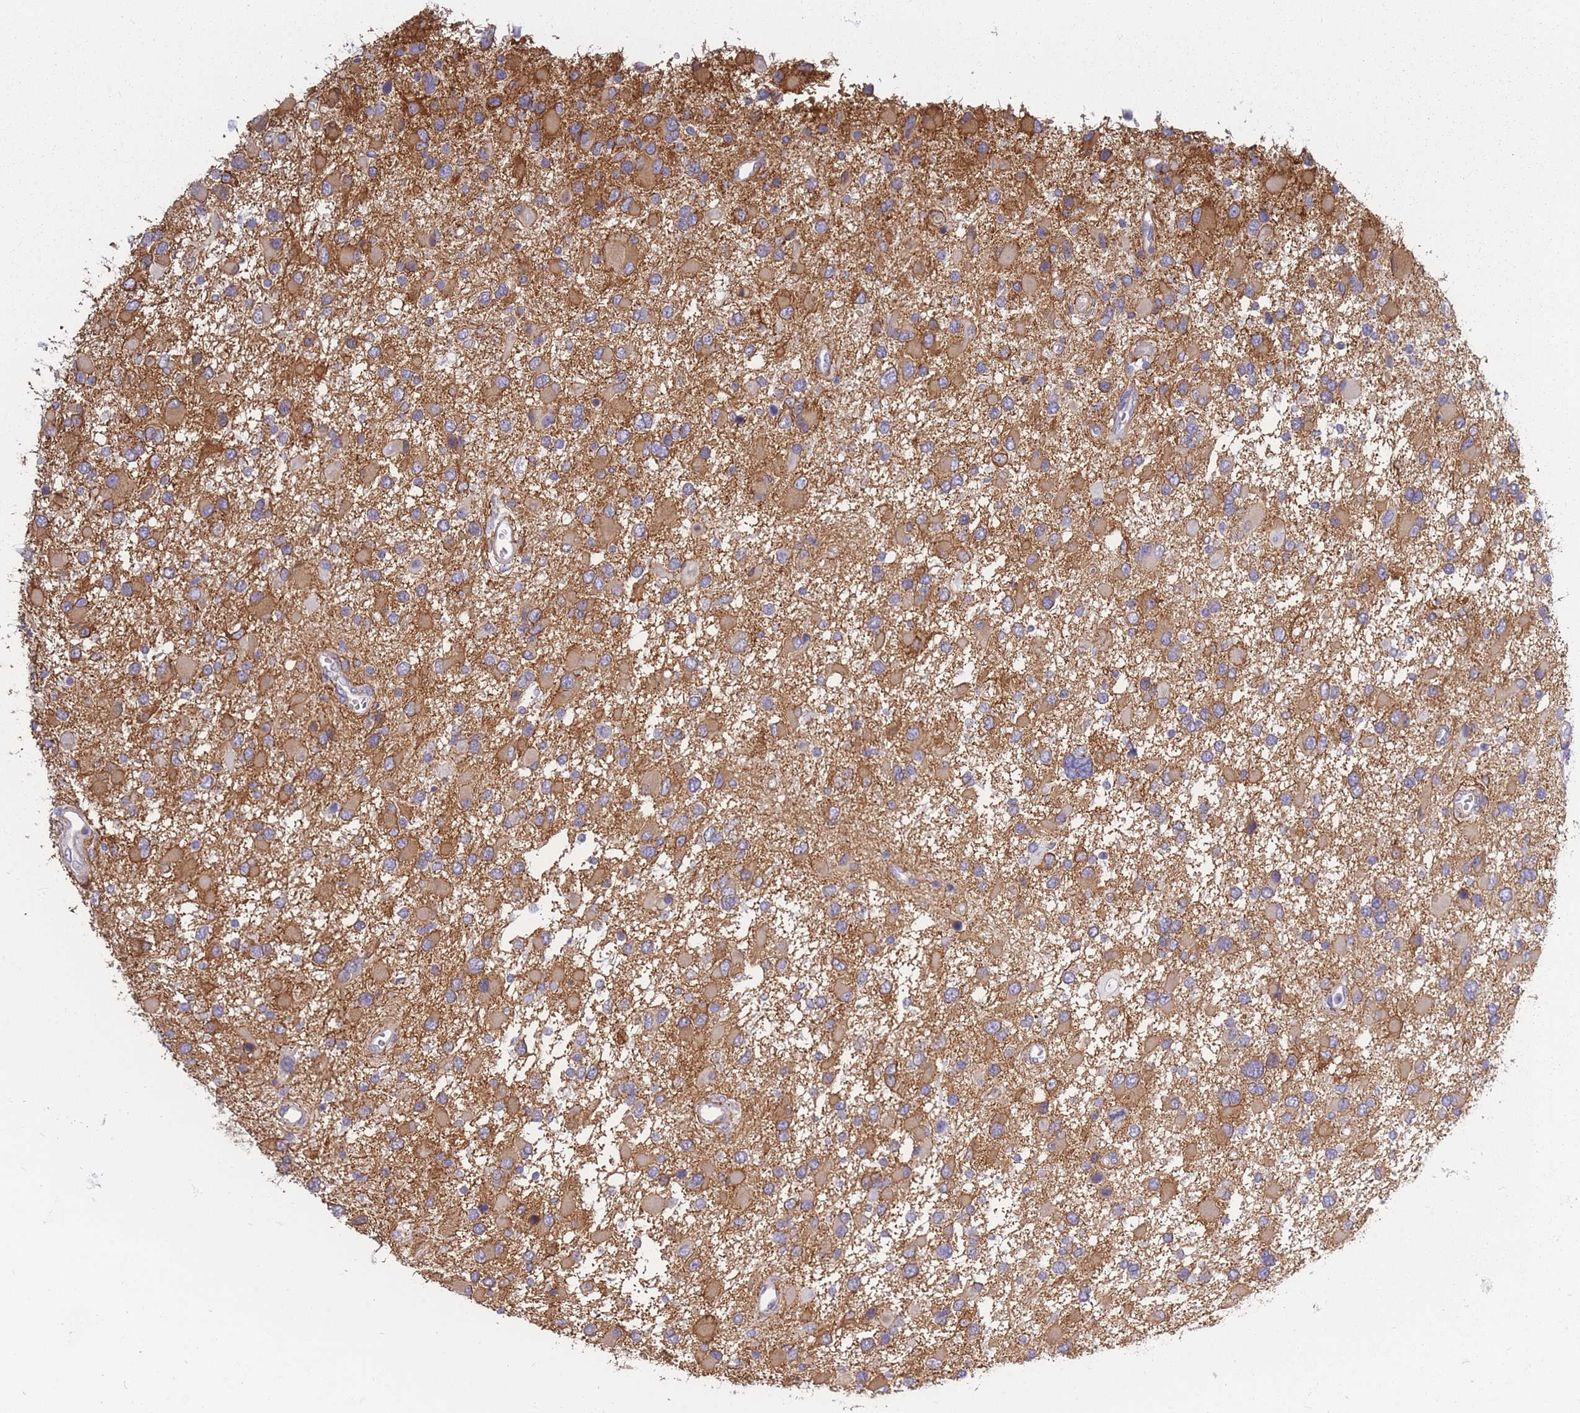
{"staining": {"intensity": "moderate", "quantity": ">75%", "location": "cytoplasmic/membranous"}, "tissue": "glioma", "cell_type": "Tumor cells", "image_type": "cancer", "snomed": [{"axis": "morphology", "description": "Glioma, malignant, High grade"}, {"axis": "topography", "description": "Brain"}], "caption": "Immunohistochemical staining of high-grade glioma (malignant) displays medium levels of moderate cytoplasmic/membranous positivity in approximately >75% of tumor cells. (brown staining indicates protein expression, while blue staining denotes nuclei).", "gene": "ADD1", "patient": {"sex": "male", "age": 53}}